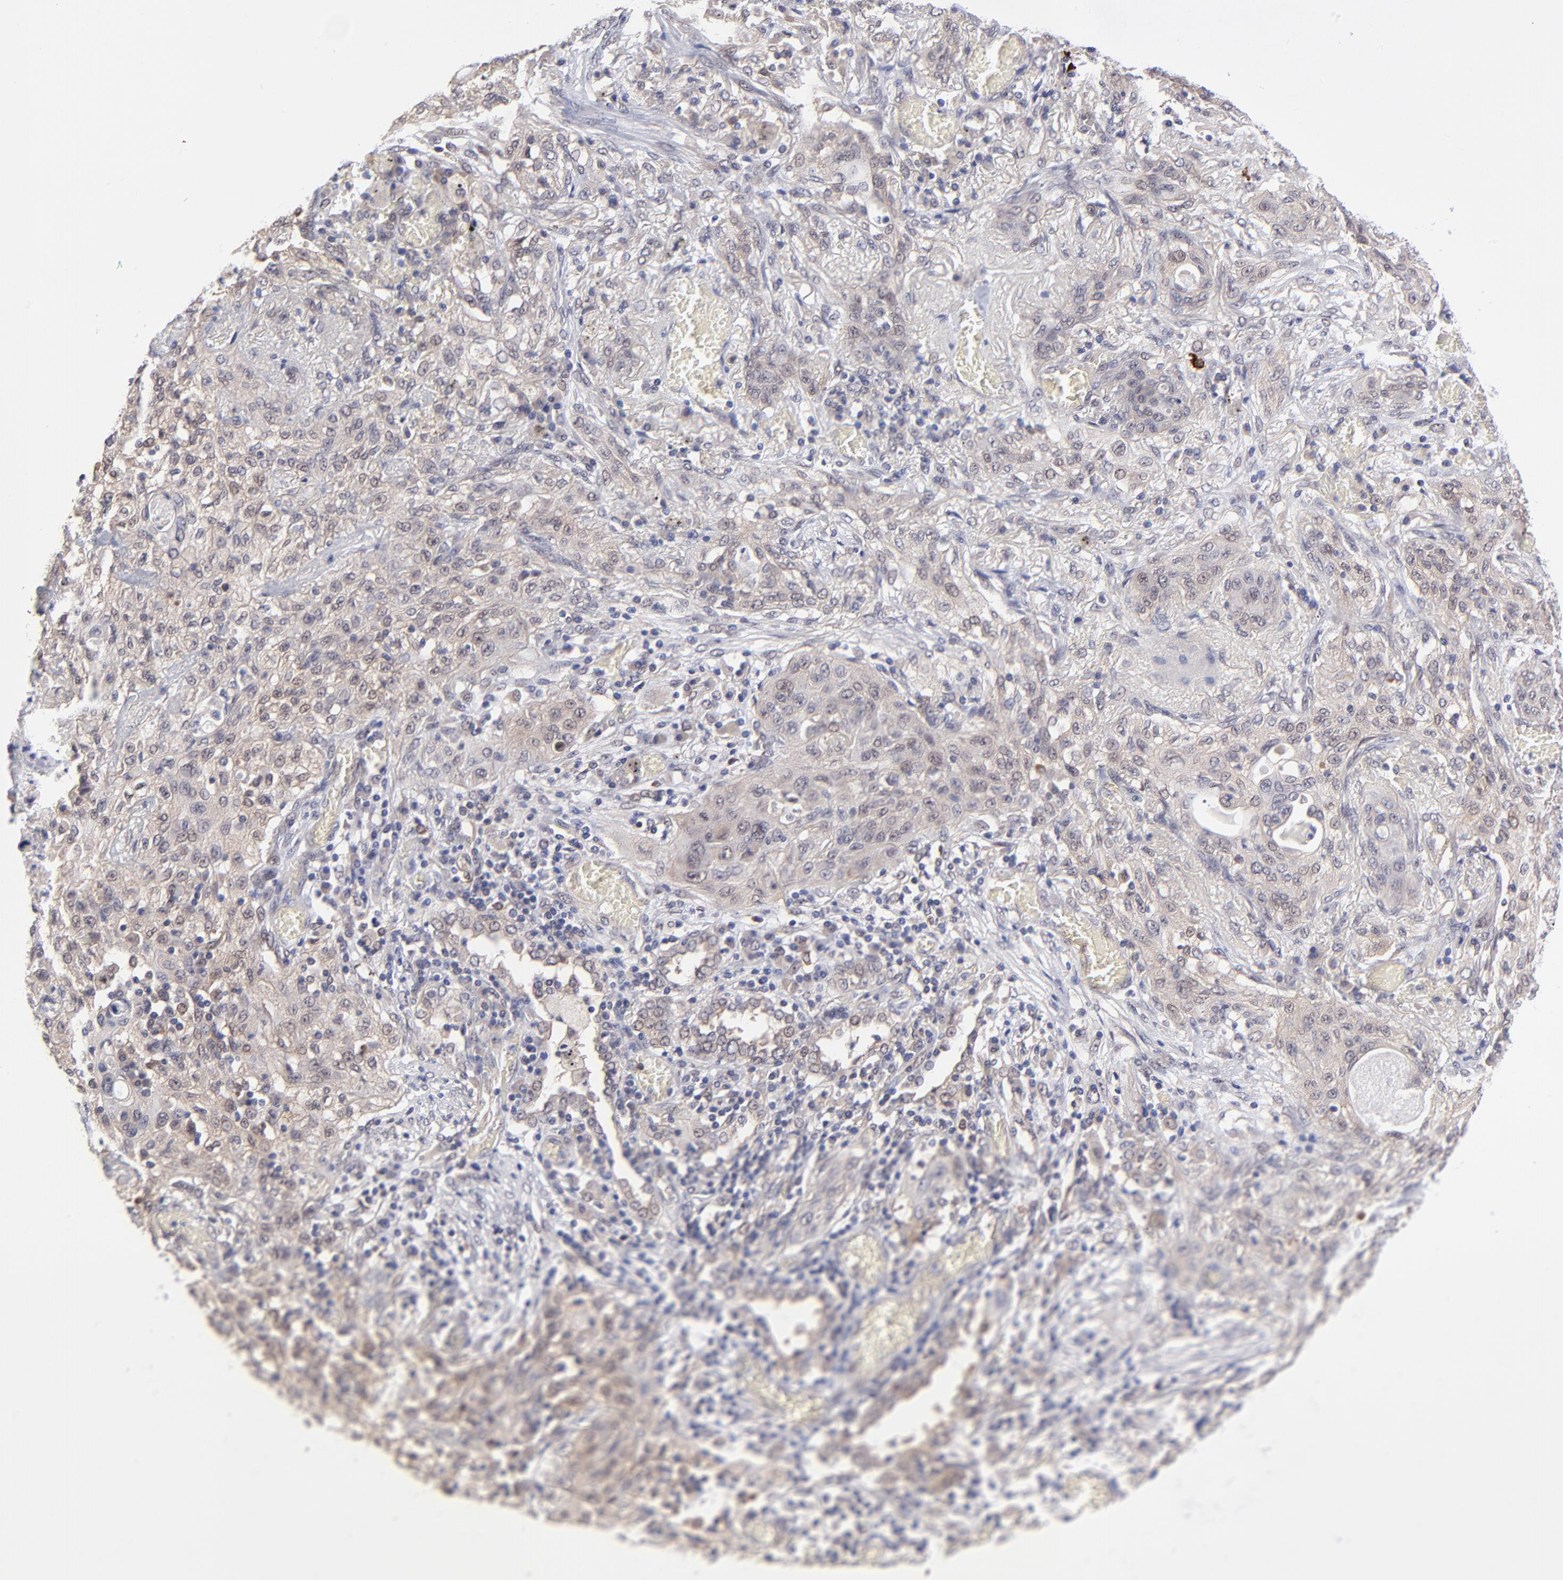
{"staining": {"intensity": "weak", "quantity": ">75%", "location": "cytoplasmic/membranous"}, "tissue": "lung cancer", "cell_type": "Tumor cells", "image_type": "cancer", "snomed": [{"axis": "morphology", "description": "Squamous cell carcinoma, NOS"}, {"axis": "topography", "description": "Lung"}], "caption": "A brown stain shows weak cytoplasmic/membranous staining of a protein in human lung cancer (squamous cell carcinoma) tumor cells. (Stains: DAB (3,3'-diaminobenzidine) in brown, nuclei in blue, Microscopy: brightfield microscopy at high magnification).", "gene": "UBE2E3", "patient": {"sex": "female", "age": 47}}